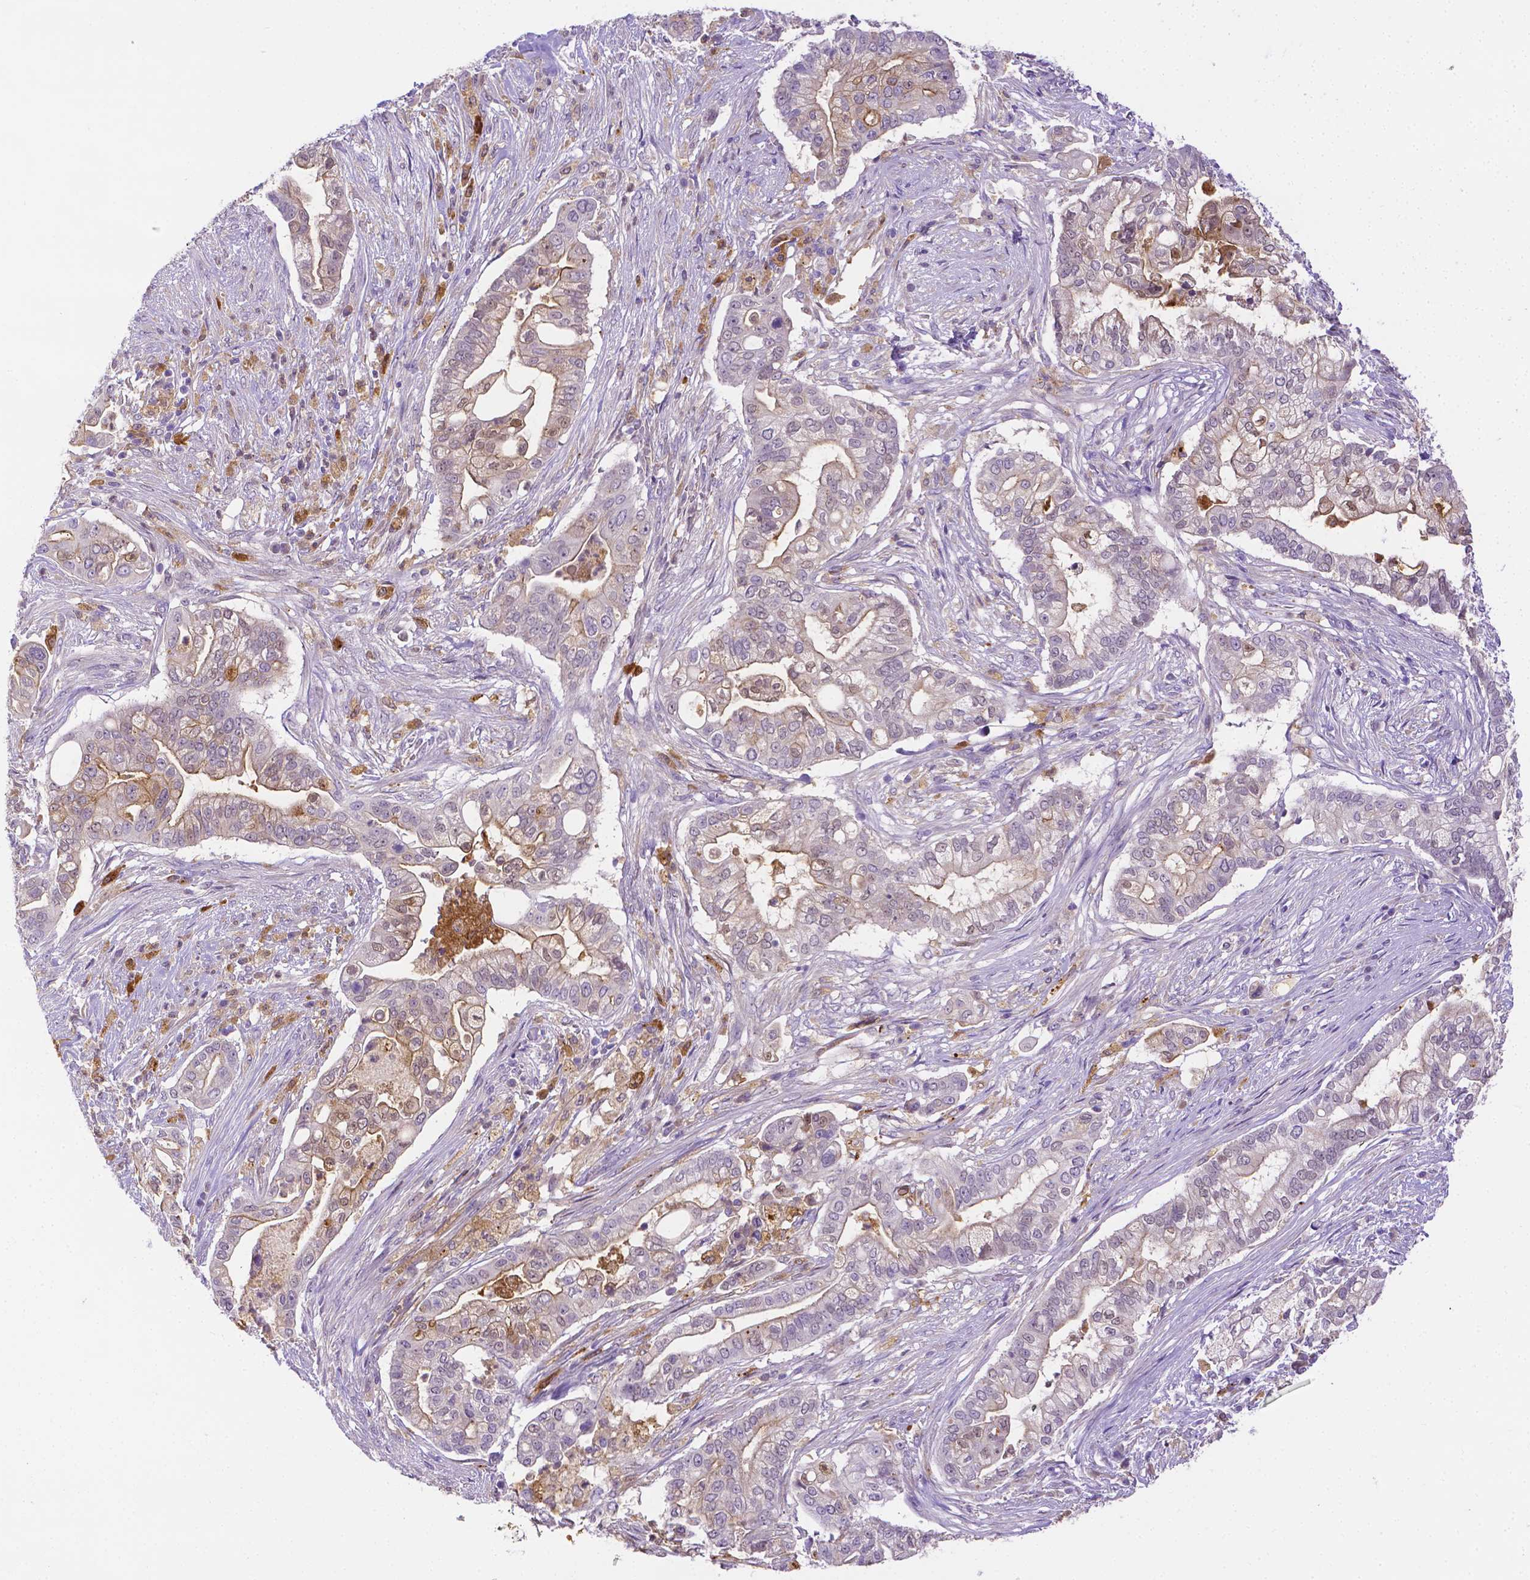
{"staining": {"intensity": "moderate", "quantity": "25%-75%", "location": "cytoplasmic/membranous,nuclear"}, "tissue": "pancreatic cancer", "cell_type": "Tumor cells", "image_type": "cancer", "snomed": [{"axis": "morphology", "description": "Adenocarcinoma, NOS"}, {"axis": "topography", "description": "Pancreas"}], "caption": "IHC staining of pancreatic cancer, which displays medium levels of moderate cytoplasmic/membranous and nuclear positivity in approximately 25%-75% of tumor cells indicating moderate cytoplasmic/membranous and nuclear protein expression. The staining was performed using DAB (3,3'-diaminobenzidine) (brown) for protein detection and nuclei were counterstained in hematoxylin (blue).", "gene": "NXPH2", "patient": {"sex": "female", "age": 69}}